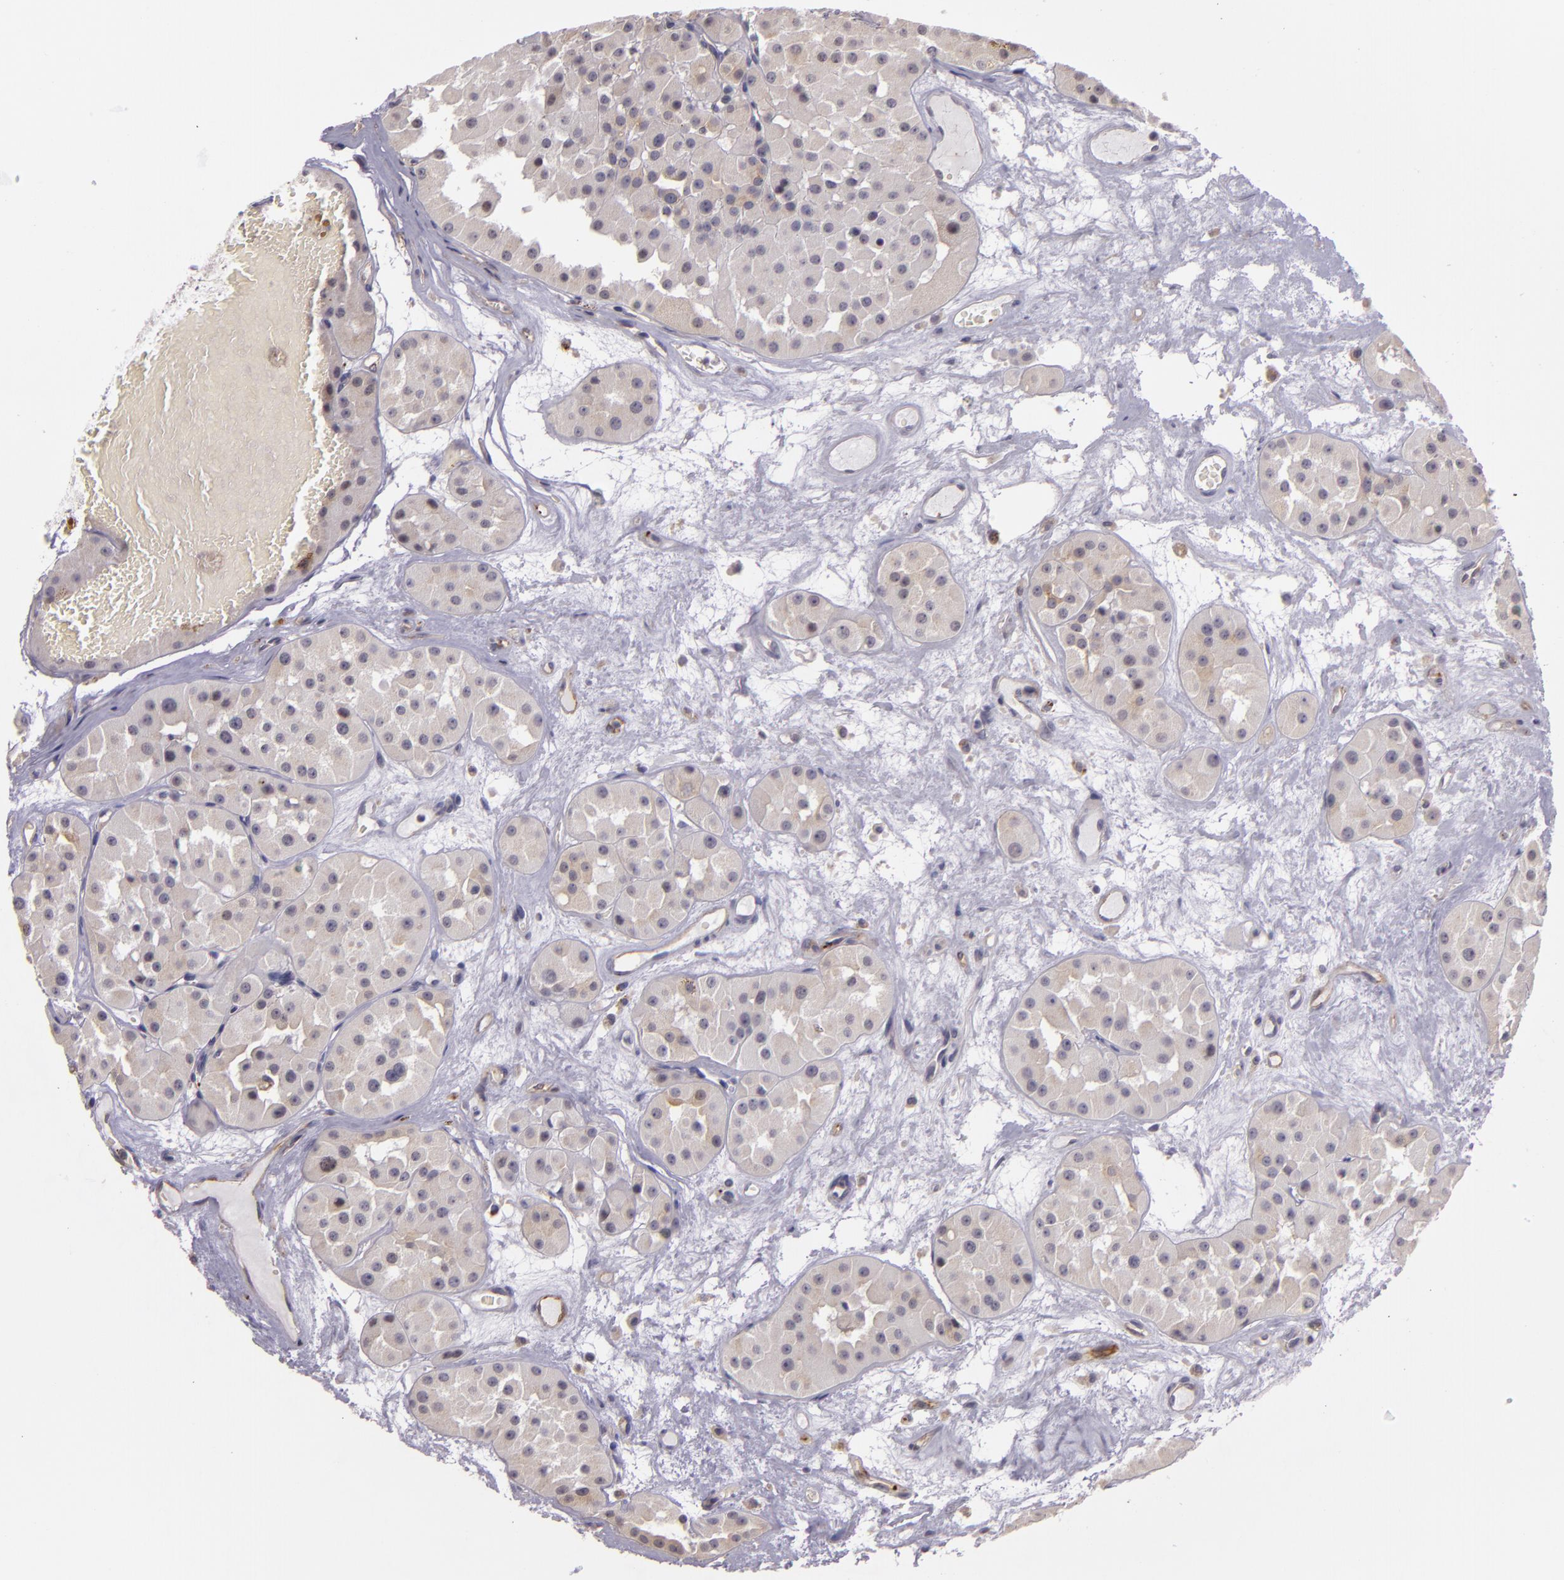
{"staining": {"intensity": "negative", "quantity": "none", "location": "none"}, "tissue": "renal cancer", "cell_type": "Tumor cells", "image_type": "cancer", "snomed": [{"axis": "morphology", "description": "Adenocarcinoma, uncertain malignant potential"}, {"axis": "topography", "description": "Kidney"}], "caption": "The immunohistochemistry histopathology image has no significant expression in tumor cells of adenocarcinoma,  uncertain malignant potential (renal) tissue.", "gene": "SYTL4", "patient": {"sex": "male", "age": 63}}